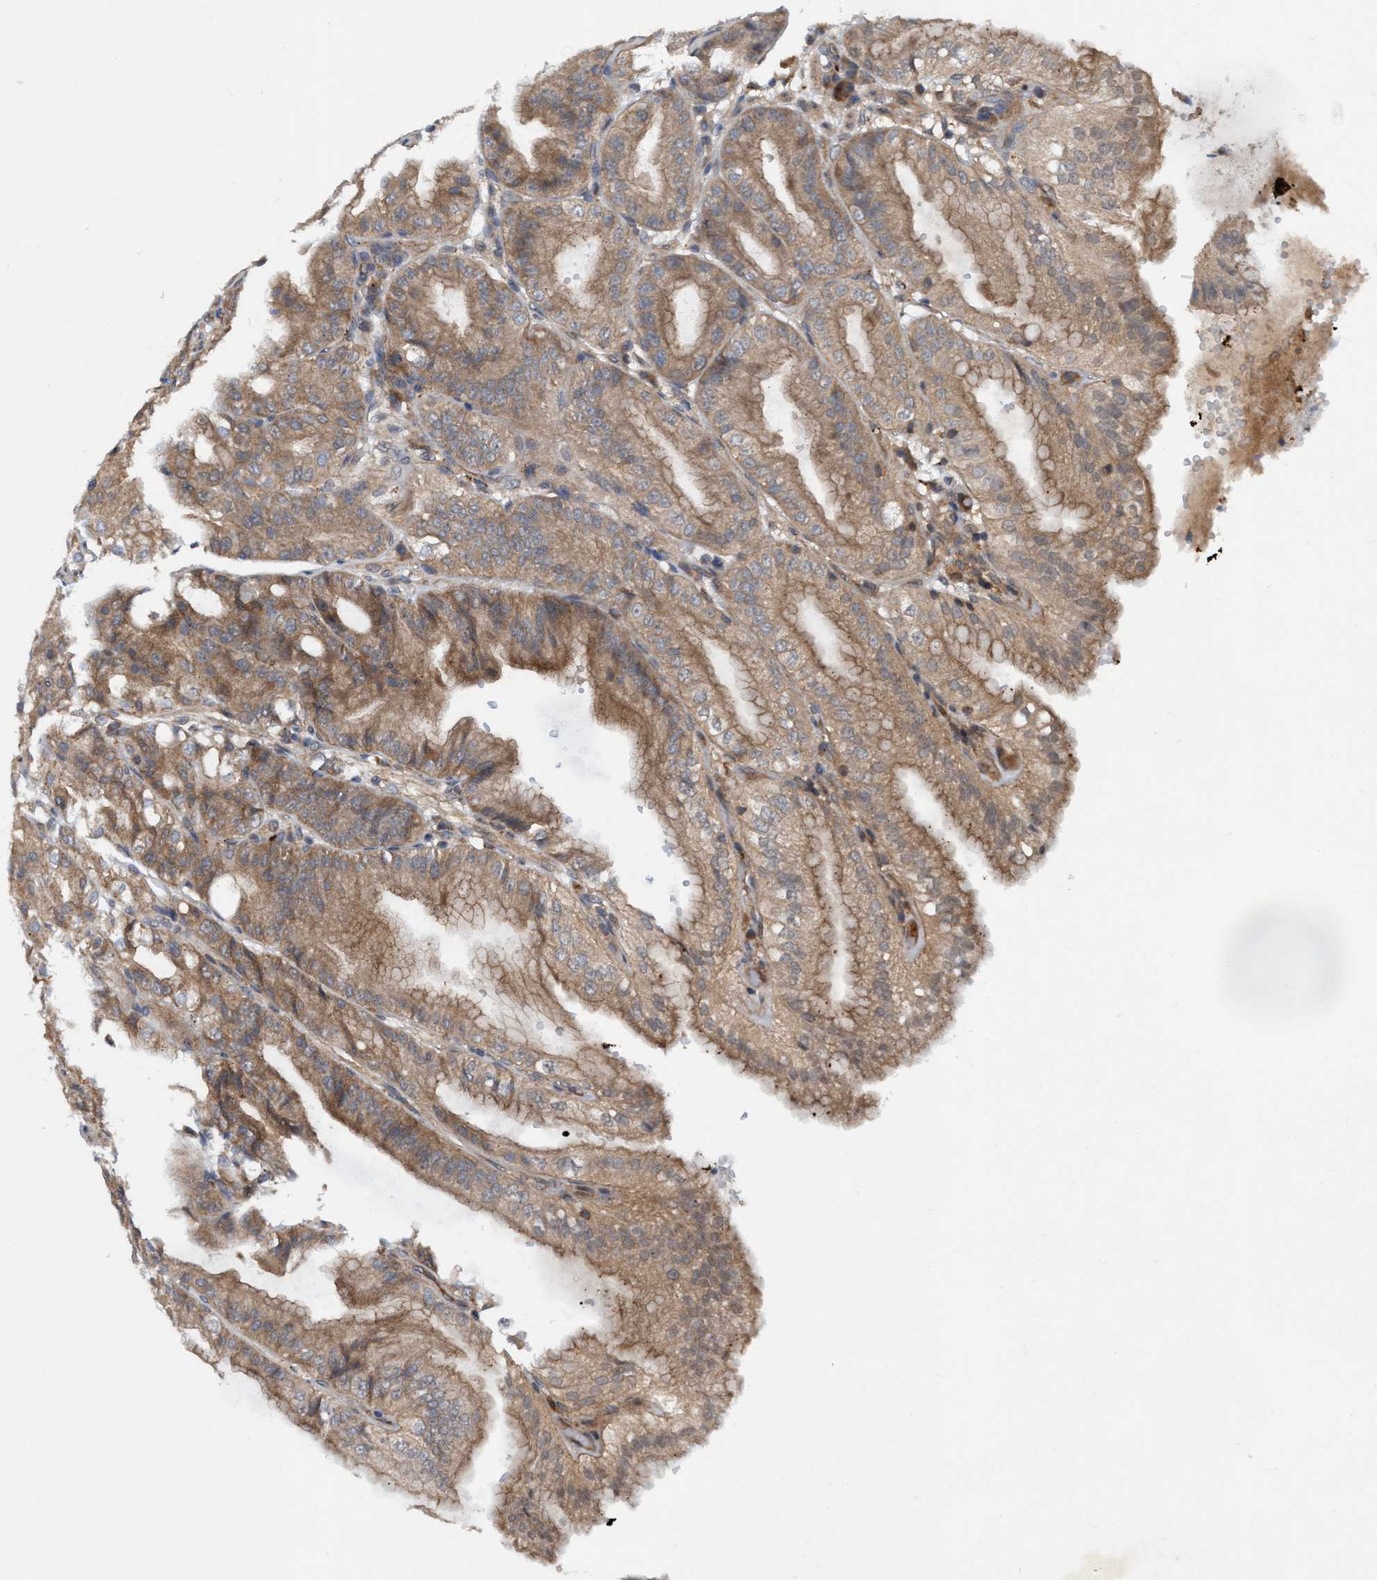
{"staining": {"intensity": "moderate", "quantity": ">75%", "location": "cytoplasmic/membranous"}, "tissue": "stomach", "cell_type": "Glandular cells", "image_type": "normal", "snomed": [{"axis": "morphology", "description": "Normal tissue, NOS"}, {"axis": "topography", "description": "Stomach, lower"}], "caption": "Protein analysis of benign stomach reveals moderate cytoplasmic/membranous positivity in approximately >75% of glandular cells. The protein is stained brown, and the nuclei are stained in blue (DAB IHC with brightfield microscopy, high magnification).", "gene": "TRIM65", "patient": {"sex": "male", "age": 71}}